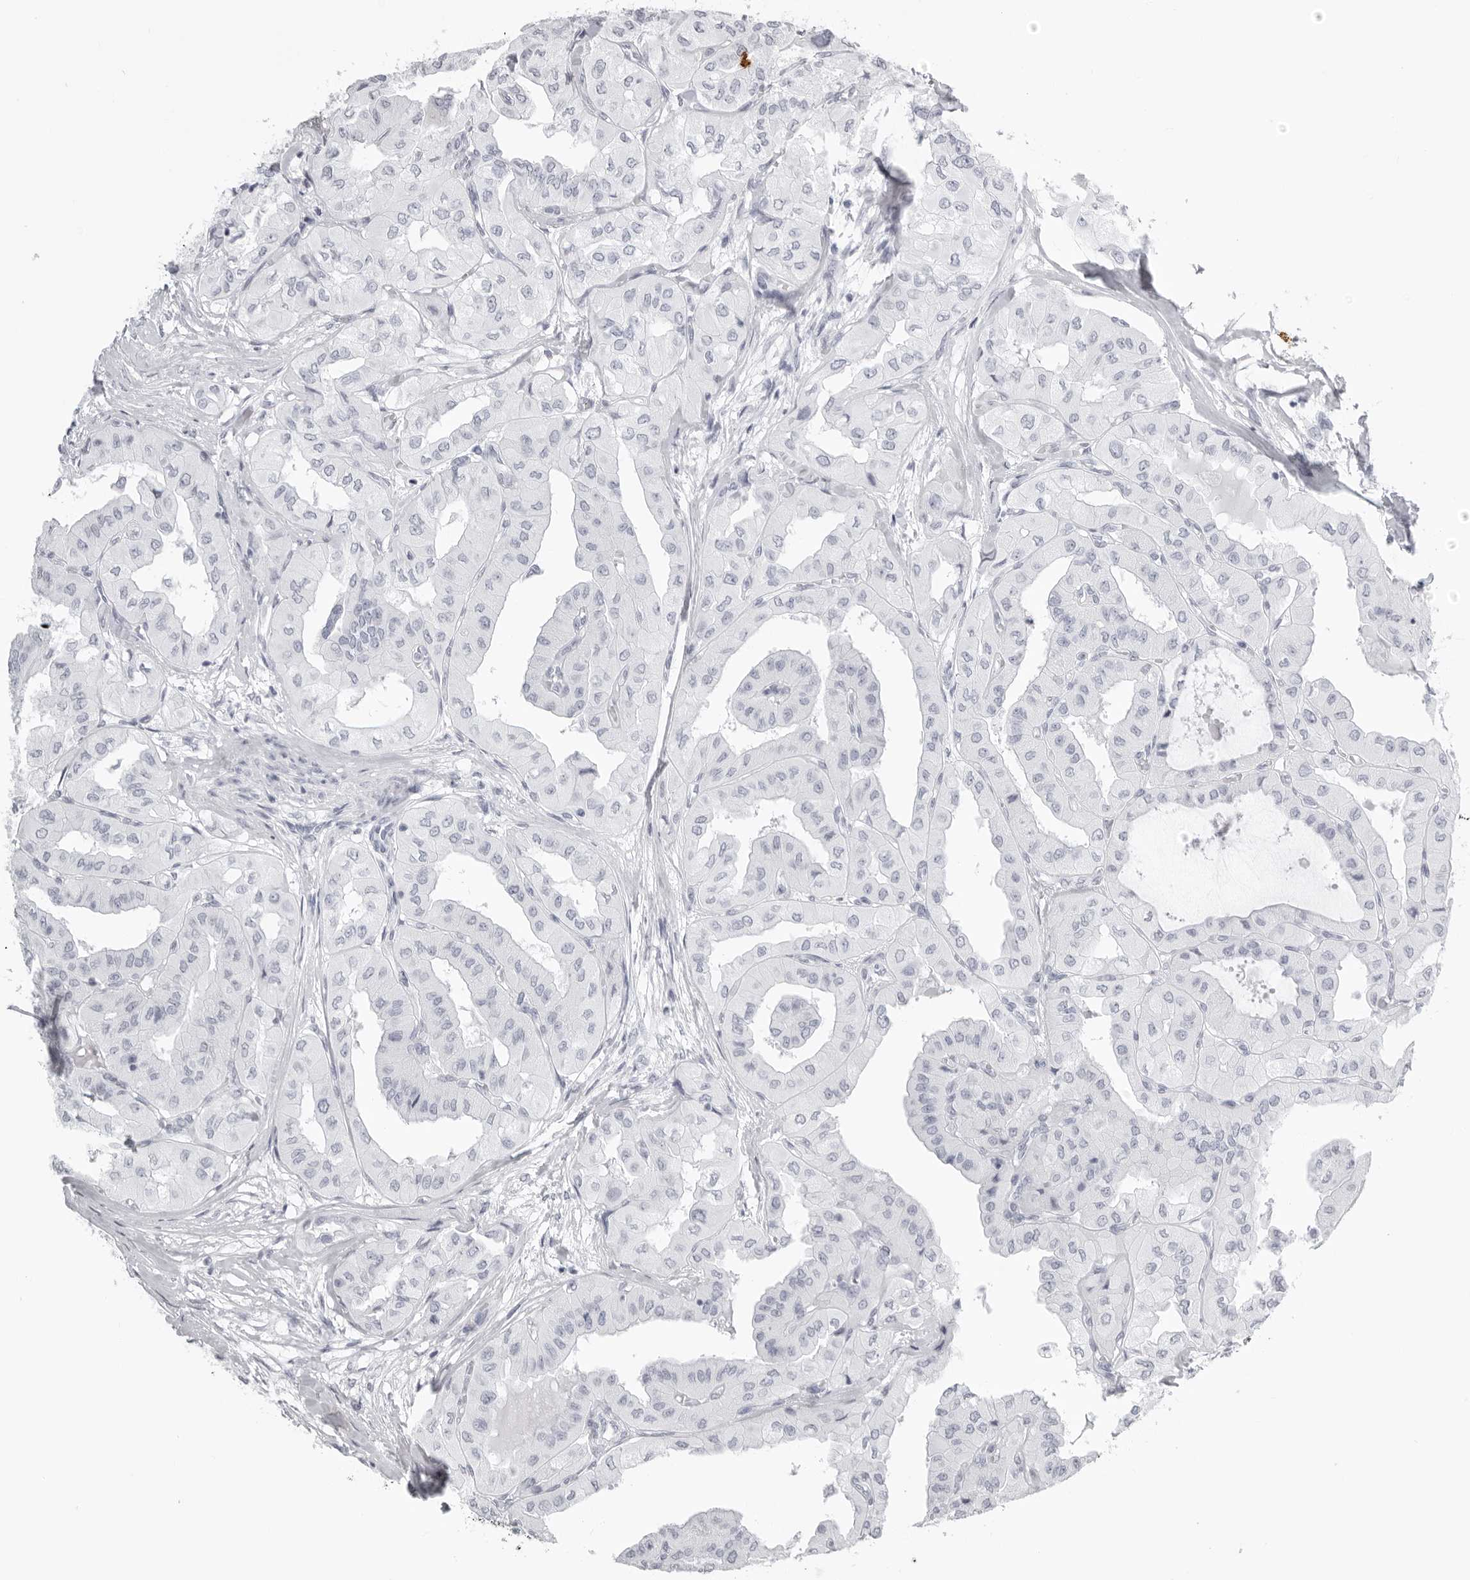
{"staining": {"intensity": "negative", "quantity": "none", "location": "none"}, "tissue": "thyroid cancer", "cell_type": "Tumor cells", "image_type": "cancer", "snomed": [{"axis": "morphology", "description": "Papillary adenocarcinoma, NOS"}, {"axis": "topography", "description": "Thyroid gland"}], "caption": "DAB (3,3'-diaminobenzidine) immunohistochemical staining of thyroid cancer (papillary adenocarcinoma) reveals no significant staining in tumor cells.", "gene": "KLK9", "patient": {"sex": "female", "age": 59}}